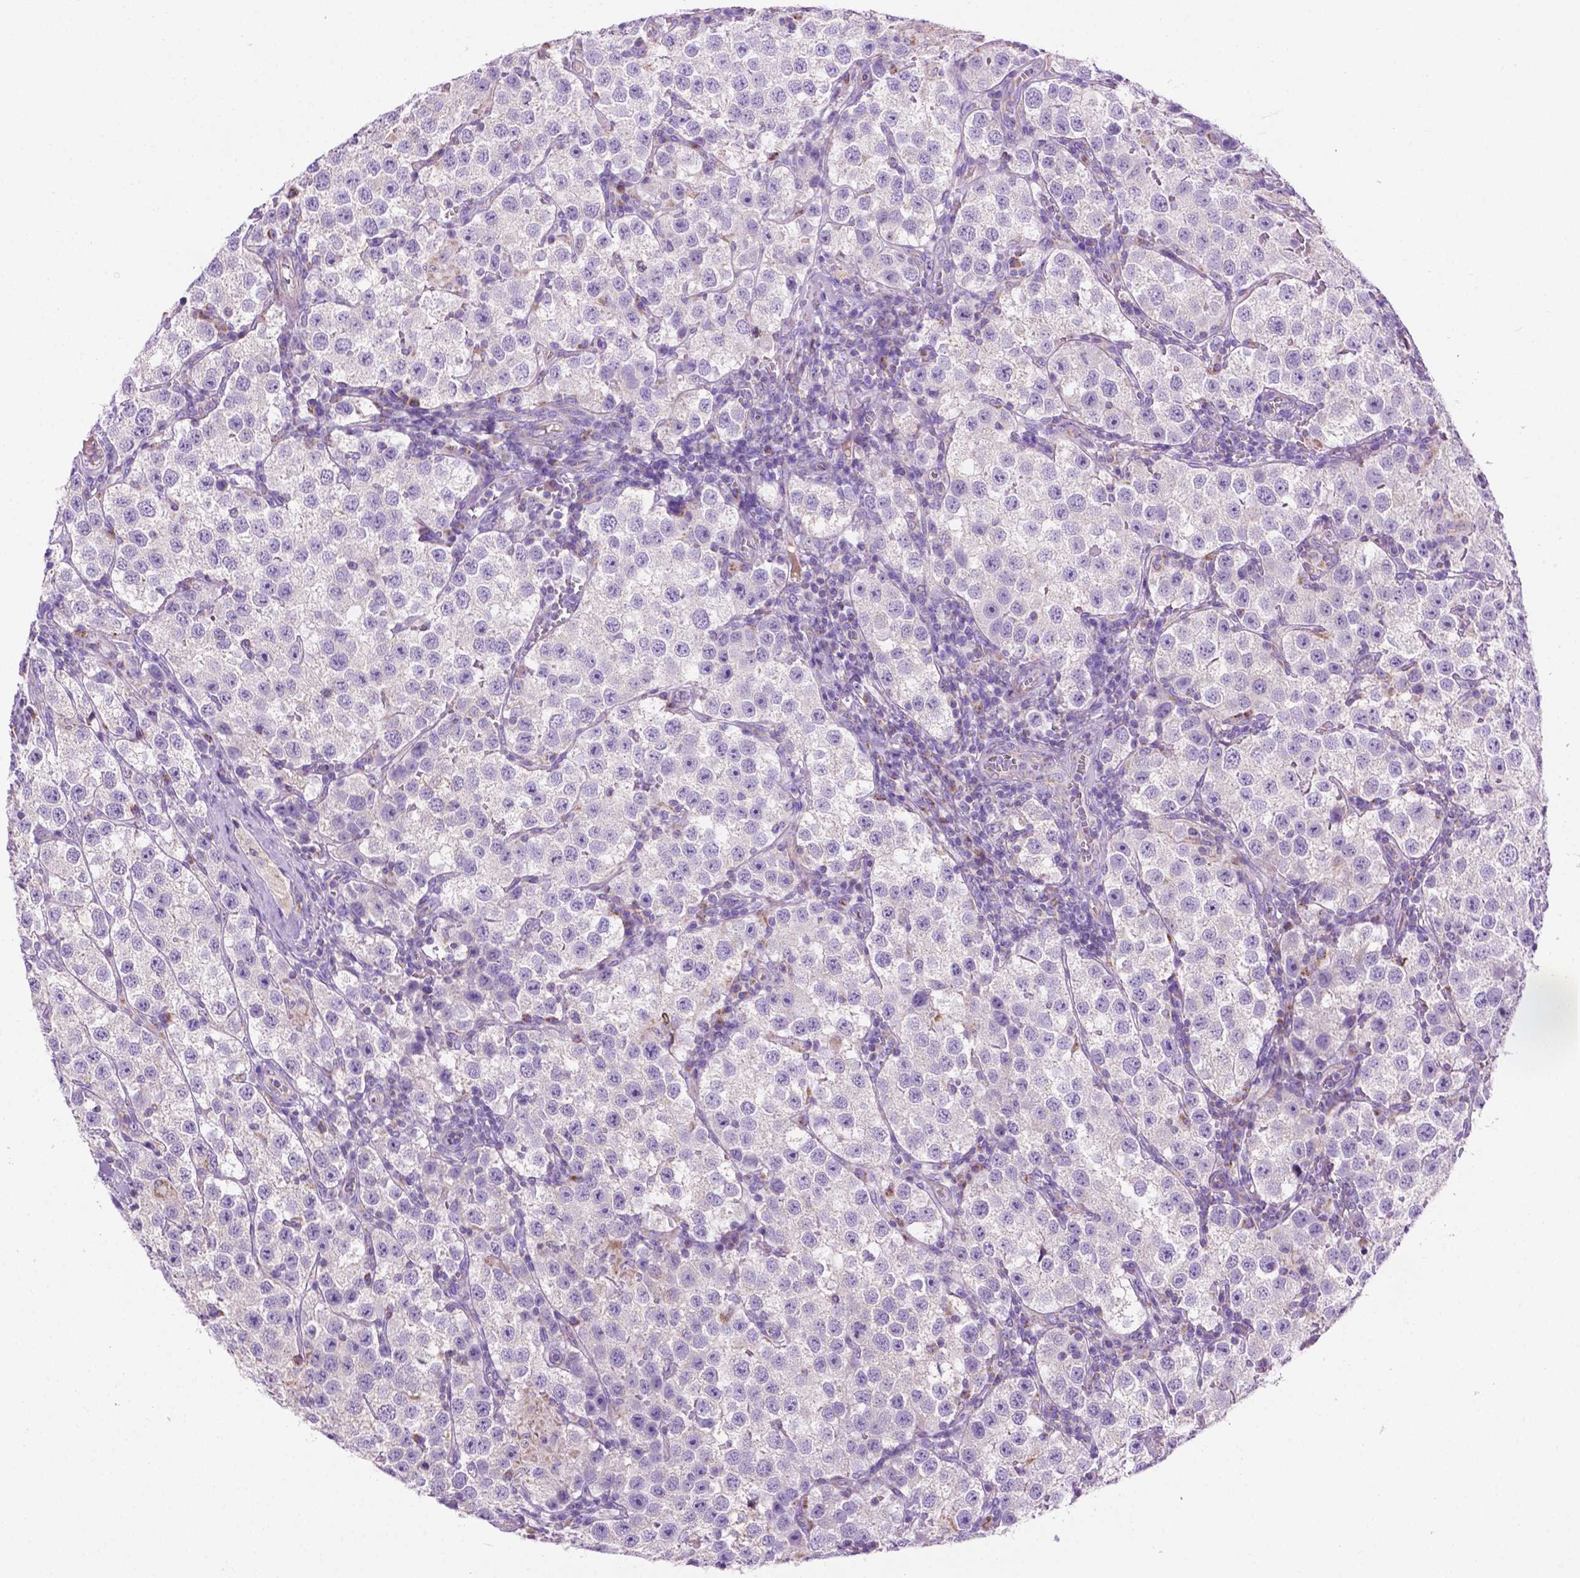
{"staining": {"intensity": "negative", "quantity": "none", "location": "none"}, "tissue": "testis cancer", "cell_type": "Tumor cells", "image_type": "cancer", "snomed": [{"axis": "morphology", "description": "Seminoma, NOS"}, {"axis": "topography", "description": "Testis"}], "caption": "Testis cancer was stained to show a protein in brown. There is no significant expression in tumor cells. Nuclei are stained in blue.", "gene": "PHYHIP", "patient": {"sex": "male", "age": 37}}